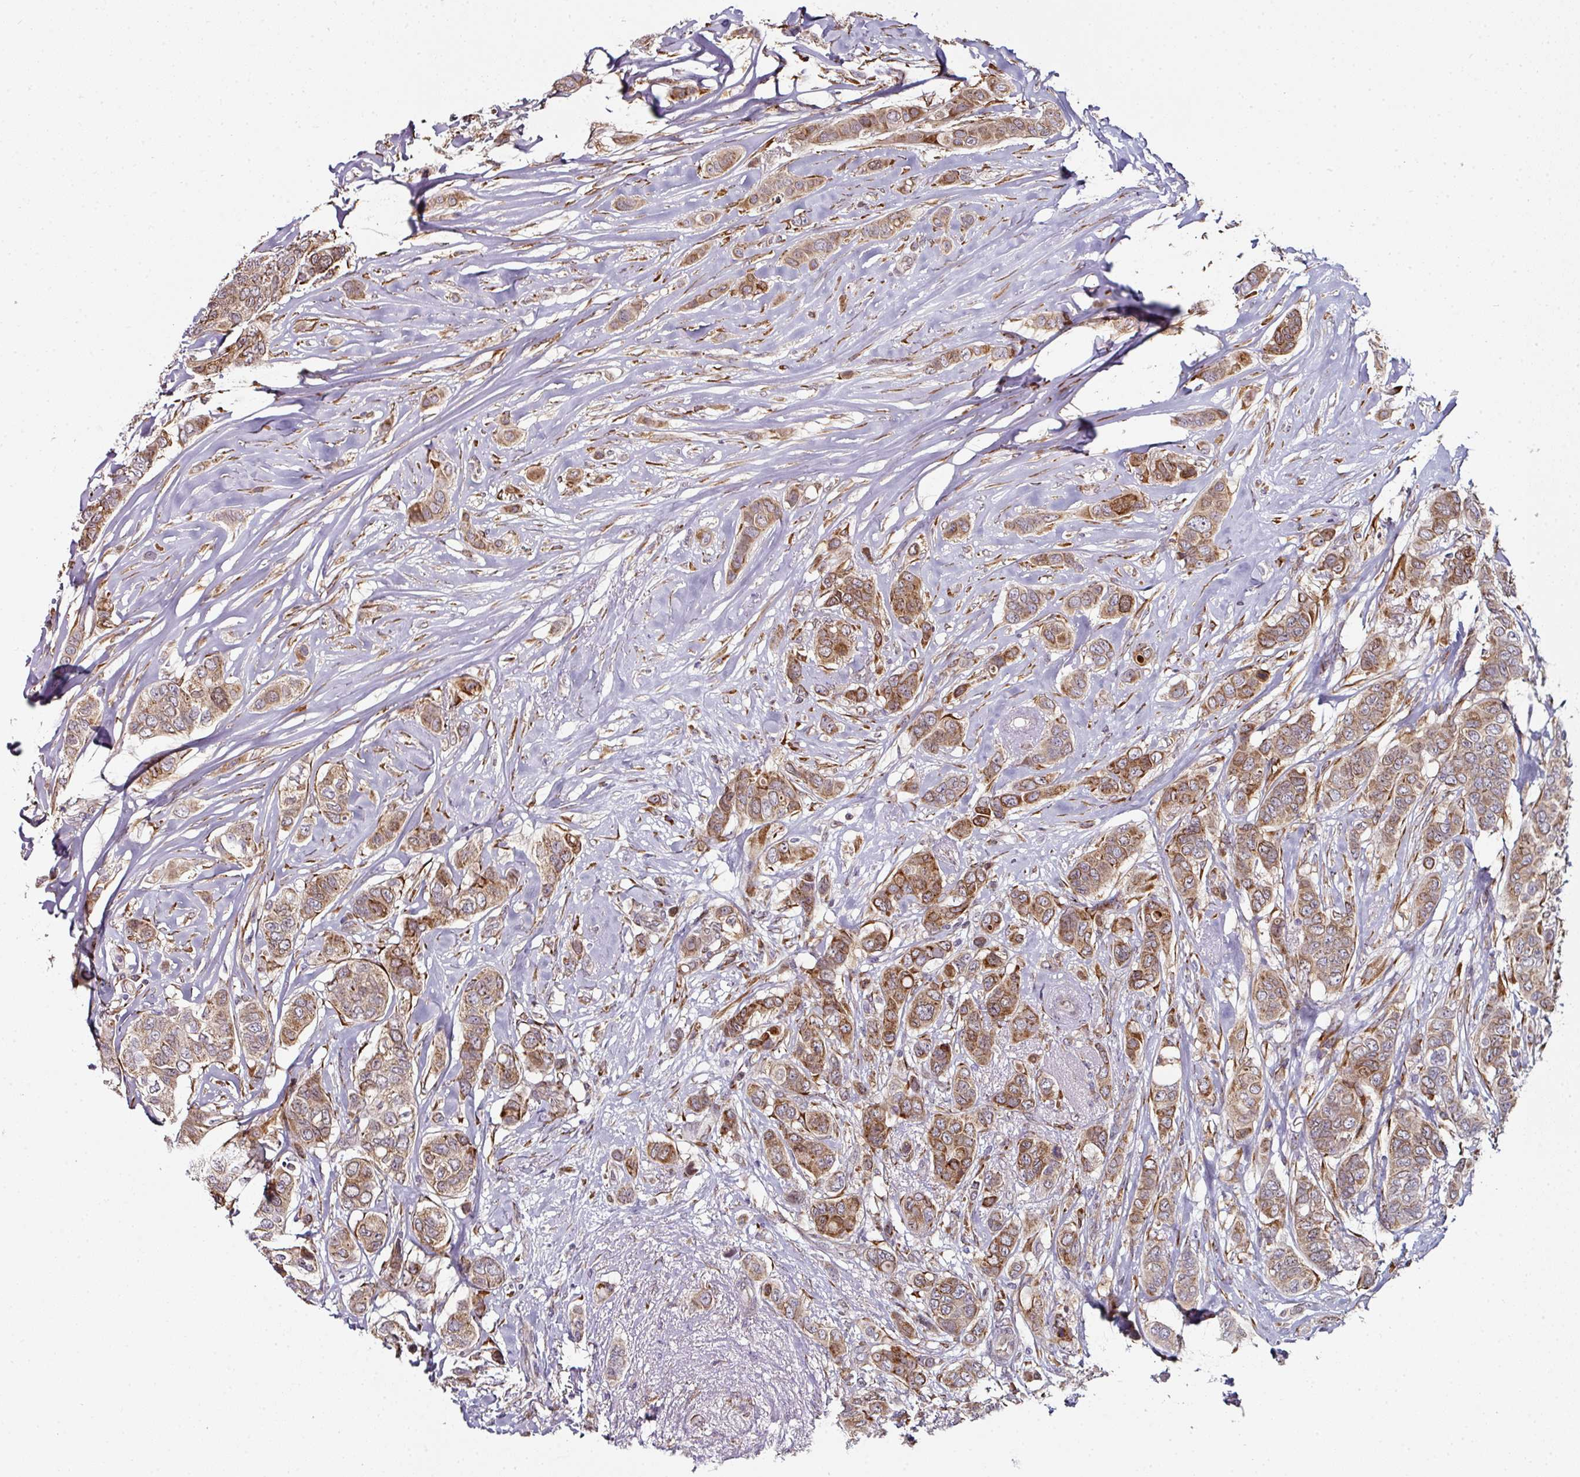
{"staining": {"intensity": "moderate", "quantity": ">75%", "location": "cytoplasmic/membranous"}, "tissue": "breast cancer", "cell_type": "Tumor cells", "image_type": "cancer", "snomed": [{"axis": "morphology", "description": "Lobular carcinoma"}, {"axis": "topography", "description": "Breast"}], "caption": "Breast lobular carcinoma stained with a protein marker shows moderate staining in tumor cells.", "gene": "APOLD1", "patient": {"sex": "female", "age": 51}}